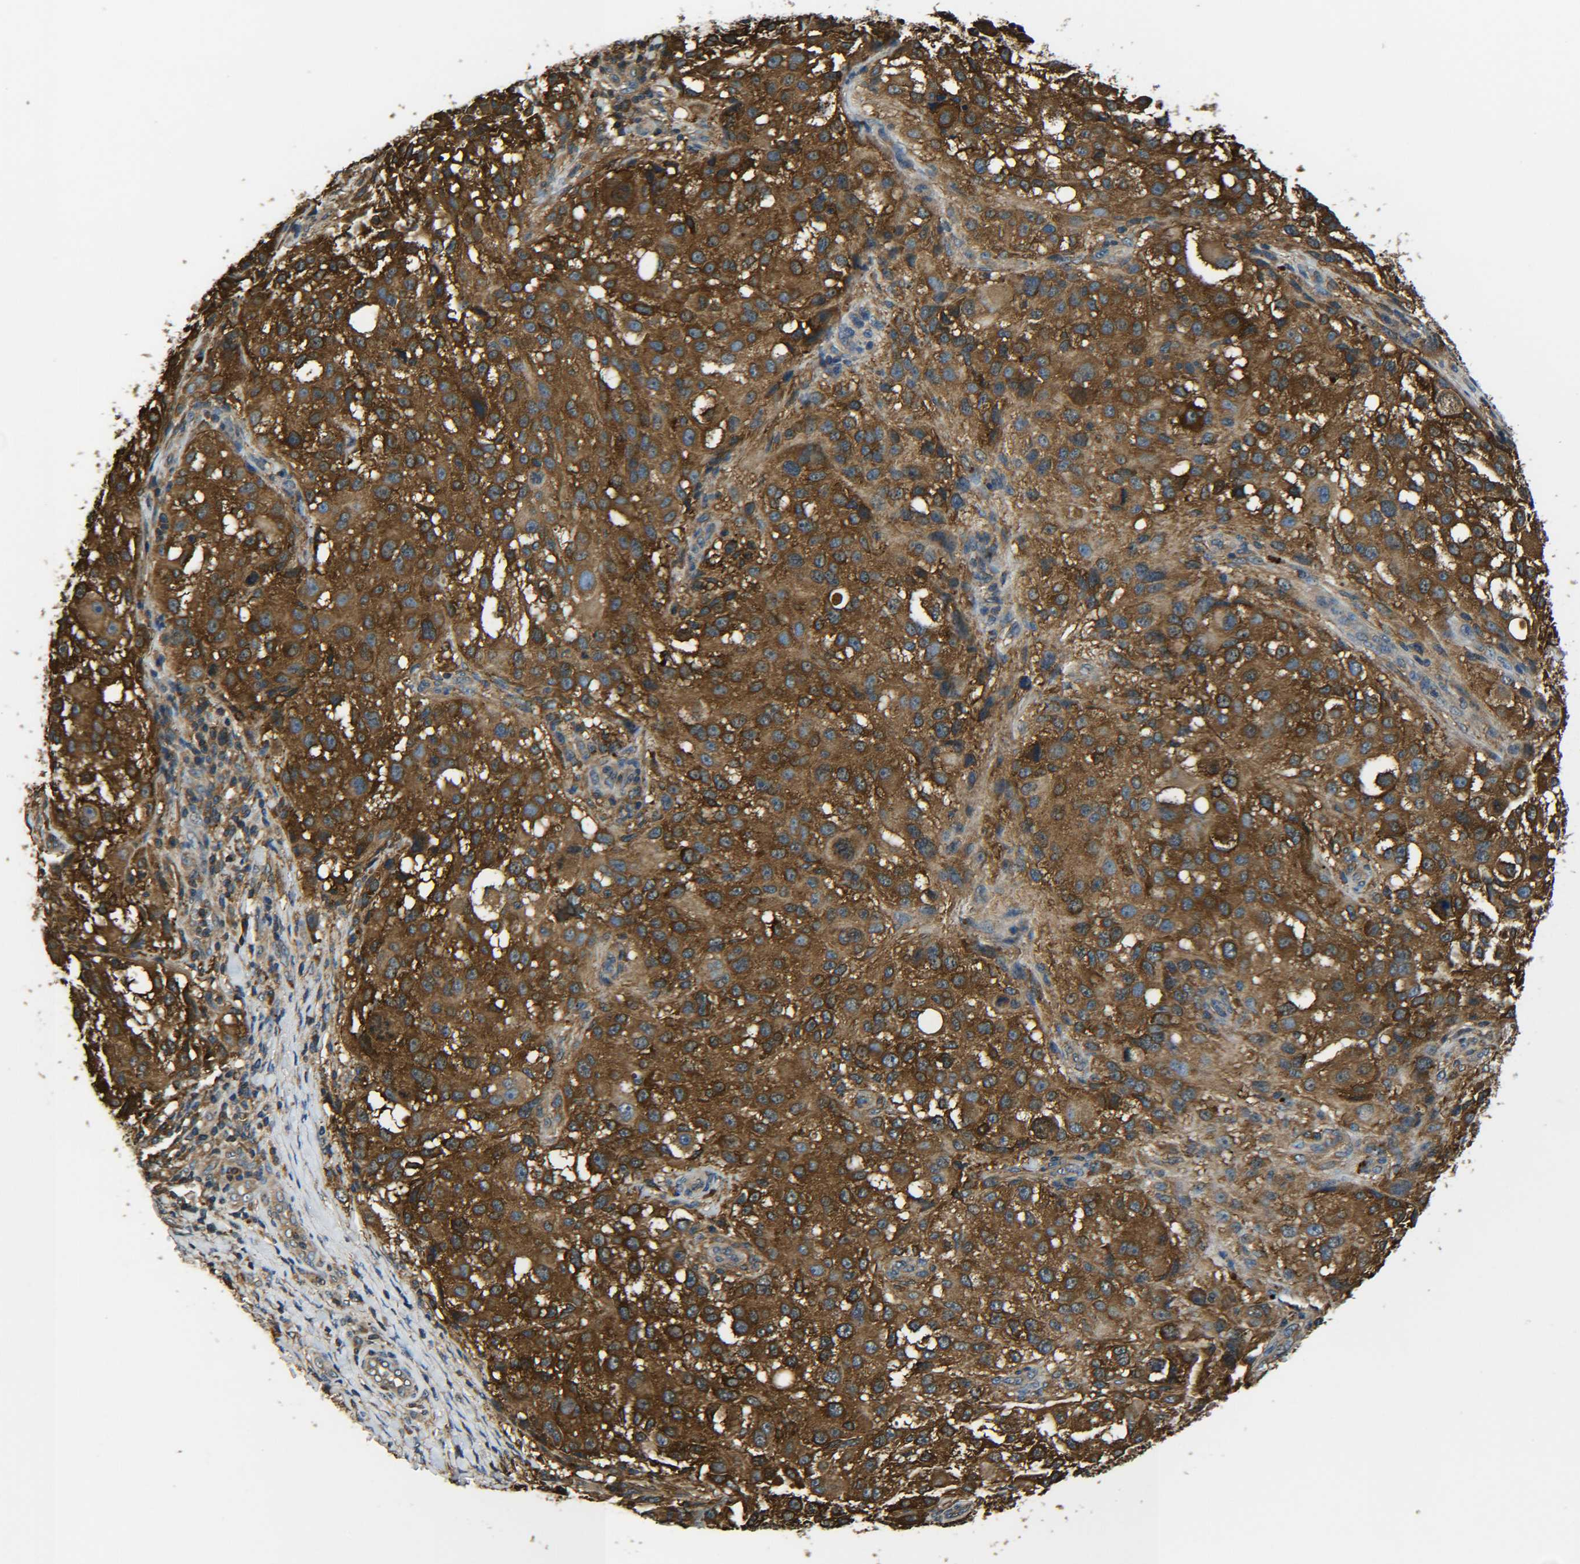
{"staining": {"intensity": "strong", "quantity": ">75%", "location": "cytoplasmic/membranous"}, "tissue": "melanoma", "cell_type": "Tumor cells", "image_type": "cancer", "snomed": [{"axis": "morphology", "description": "Necrosis, NOS"}, {"axis": "morphology", "description": "Malignant melanoma, NOS"}, {"axis": "topography", "description": "Skin"}], "caption": "Protein staining demonstrates strong cytoplasmic/membranous staining in about >75% of tumor cells in malignant melanoma.", "gene": "PREB", "patient": {"sex": "female", "age": 87}}